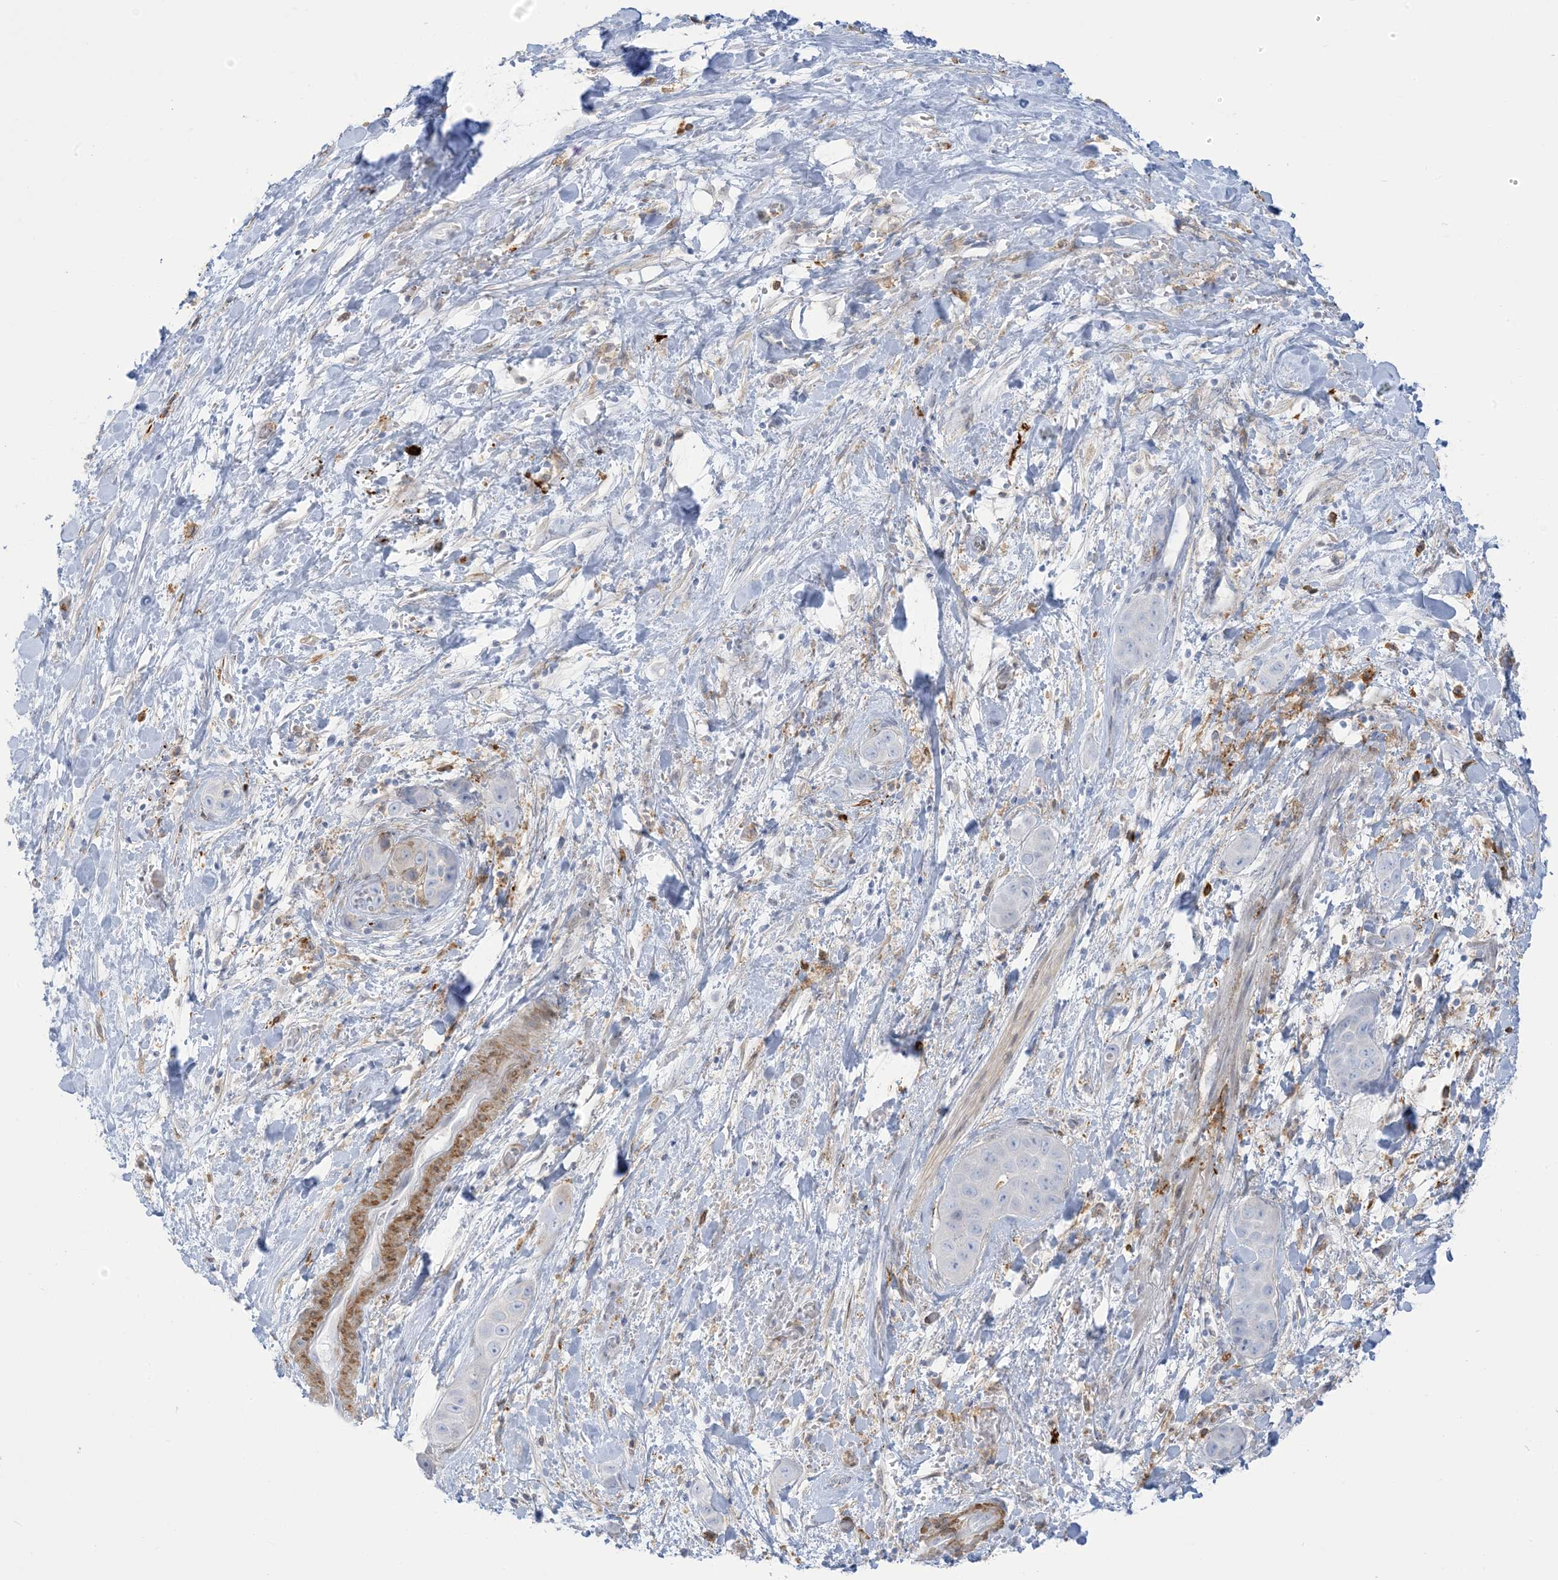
{"staining": {"intensity": "negative", "quantity": "none", "location": "none"}, "tissue": "liver cancer", "cell_type": "Tumor cells", "image_type": "cancer", "snomed": [{"axis": "morphology", "description": "Cholangiocarcinoma"}, {"axis": "topography", "description": "Liver"}], "caption": "Histopathology image shows no protein expression in tumor cells of liver cholangiocarcinoma tissue.", "gene": "ICMT", "patient": {"sex": "female", "age": 52}}